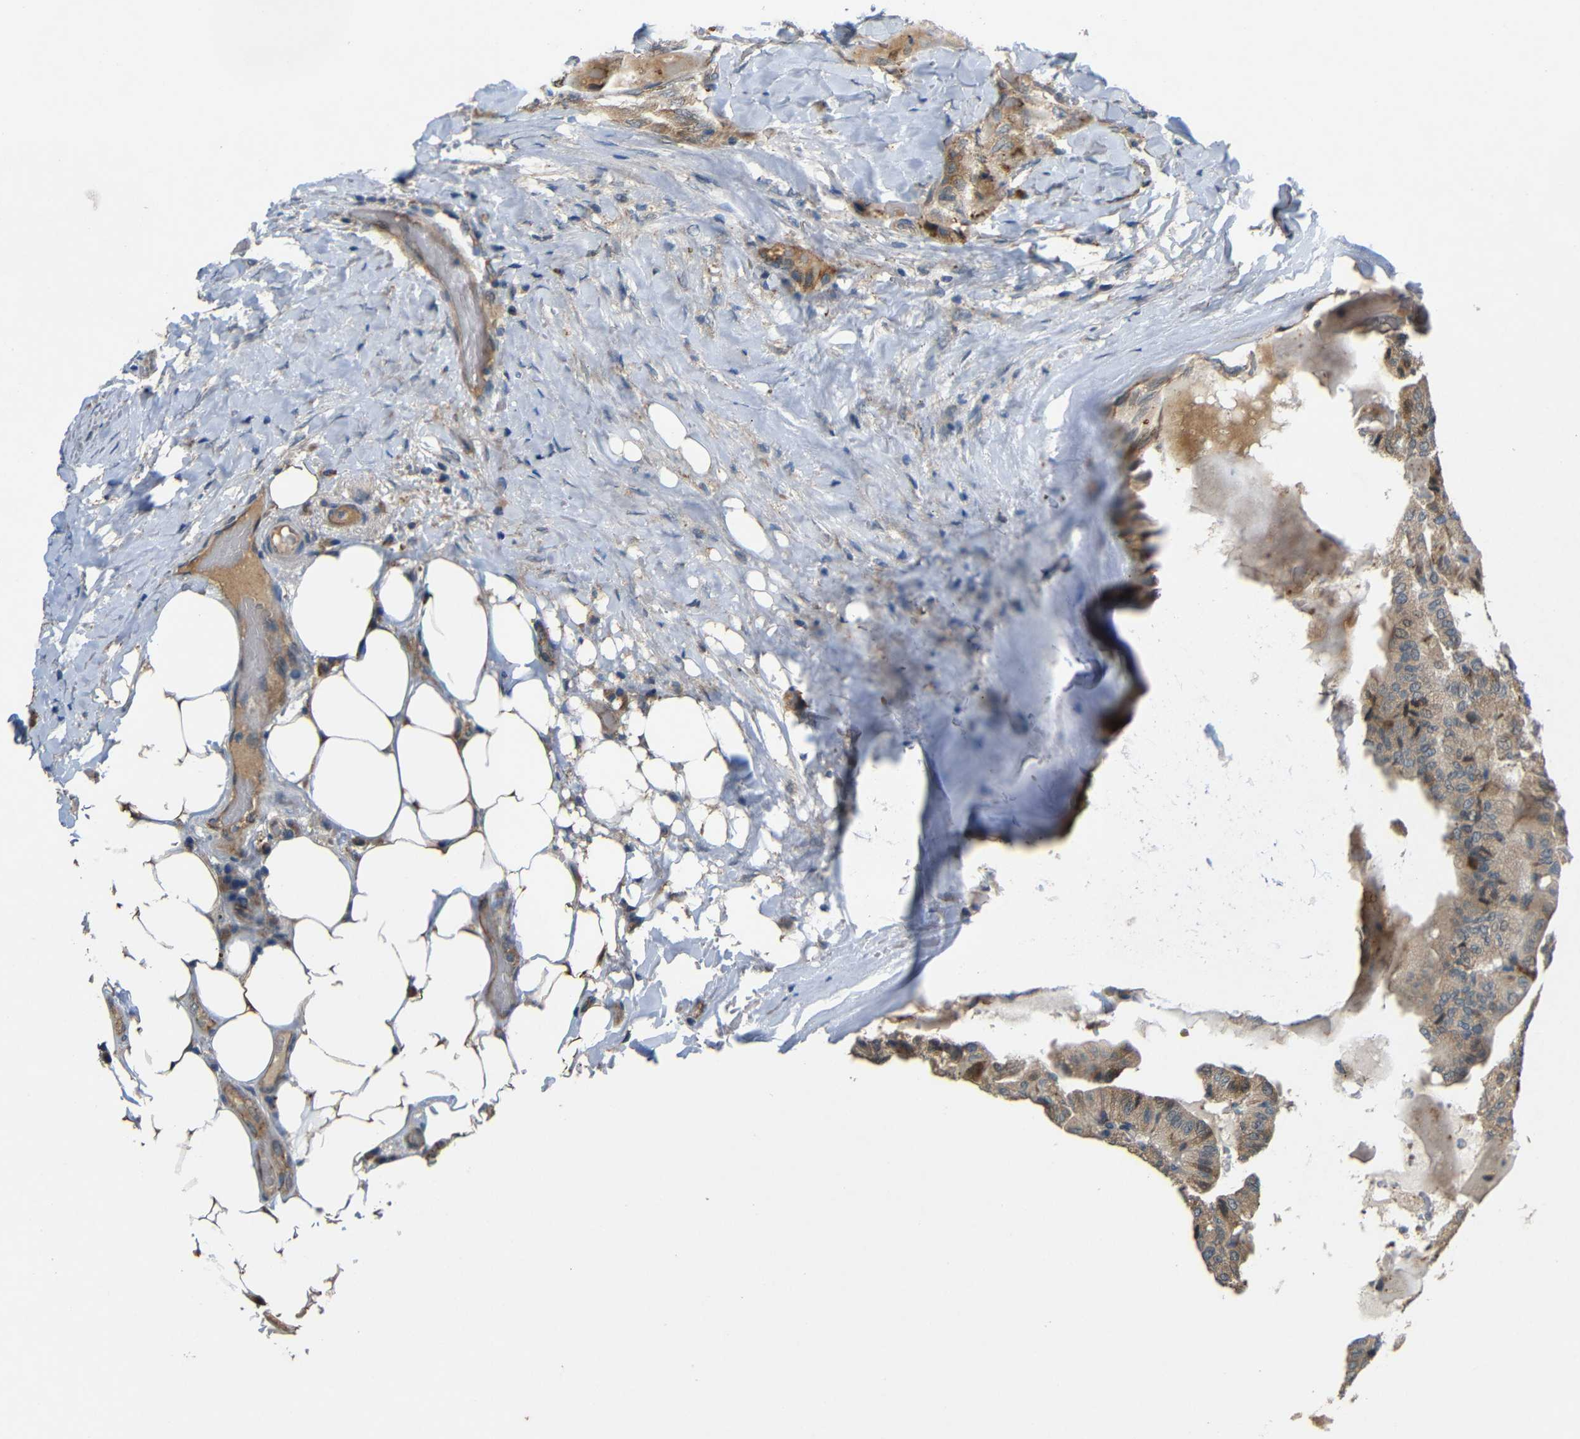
{"staining": {"intensity": "weak", "quantity": ">75%", "location": "cytoplasmic/membranous"}, "tissue": "thyroid cancer", "cell_type": "Tumor cells", "image_type": "cancer", "snomed": [{"axis": "morphology", "description": "Papillary adenocarcinoma, NOS"}, {"axis": "topography", "description": "Thyroid gland"}], "caption": "Immunohistochemical staining of human thyroid papillary adenocarcinoma exhibits low levels of weak cytoplasmic/membranous protein staining in about >75% of tumor cells.", "gene": "ATP7A", "patient": {"sex": "male", "age": 77}}